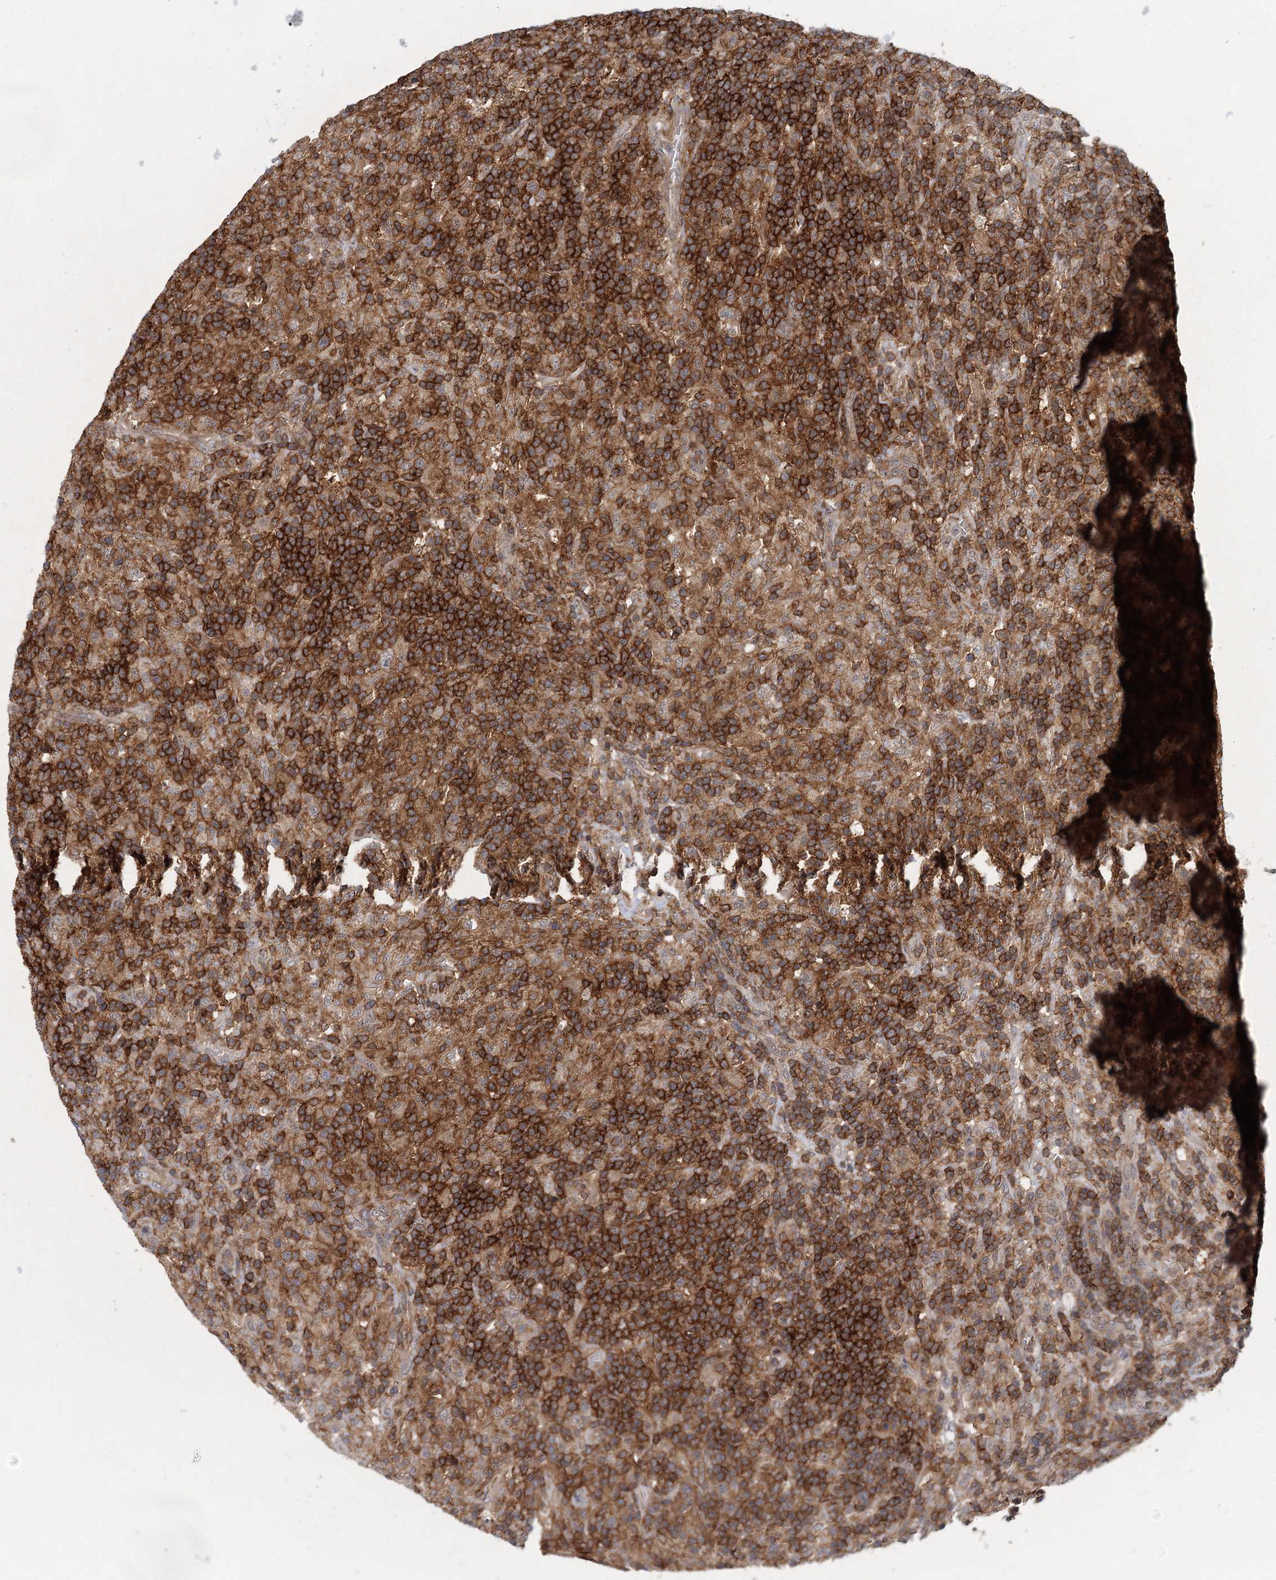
{"staining": {"intensity": "negative", "quantity": "none", "location": "none"}, "tissue": "lymphoma", "cell_type": "Tumor cells", "image_type": "cancer", "snomed": [{"axis": "morphology", "description": "Hodgkin's disease, NOS"}, {"axis": "topography", "description": "Lymph node"}], "caption": "High magnification brightfield microscopy of Hodgkin's disease stained with DAB (brown) and counterstained with hematoxylin (blue): tumor cells show no significant staining. (DAB IHC visualized using brightfield microscopy, high magnification).", "gene": "CDC42SE2", "patient": {"sex": "male", "age": 70}}